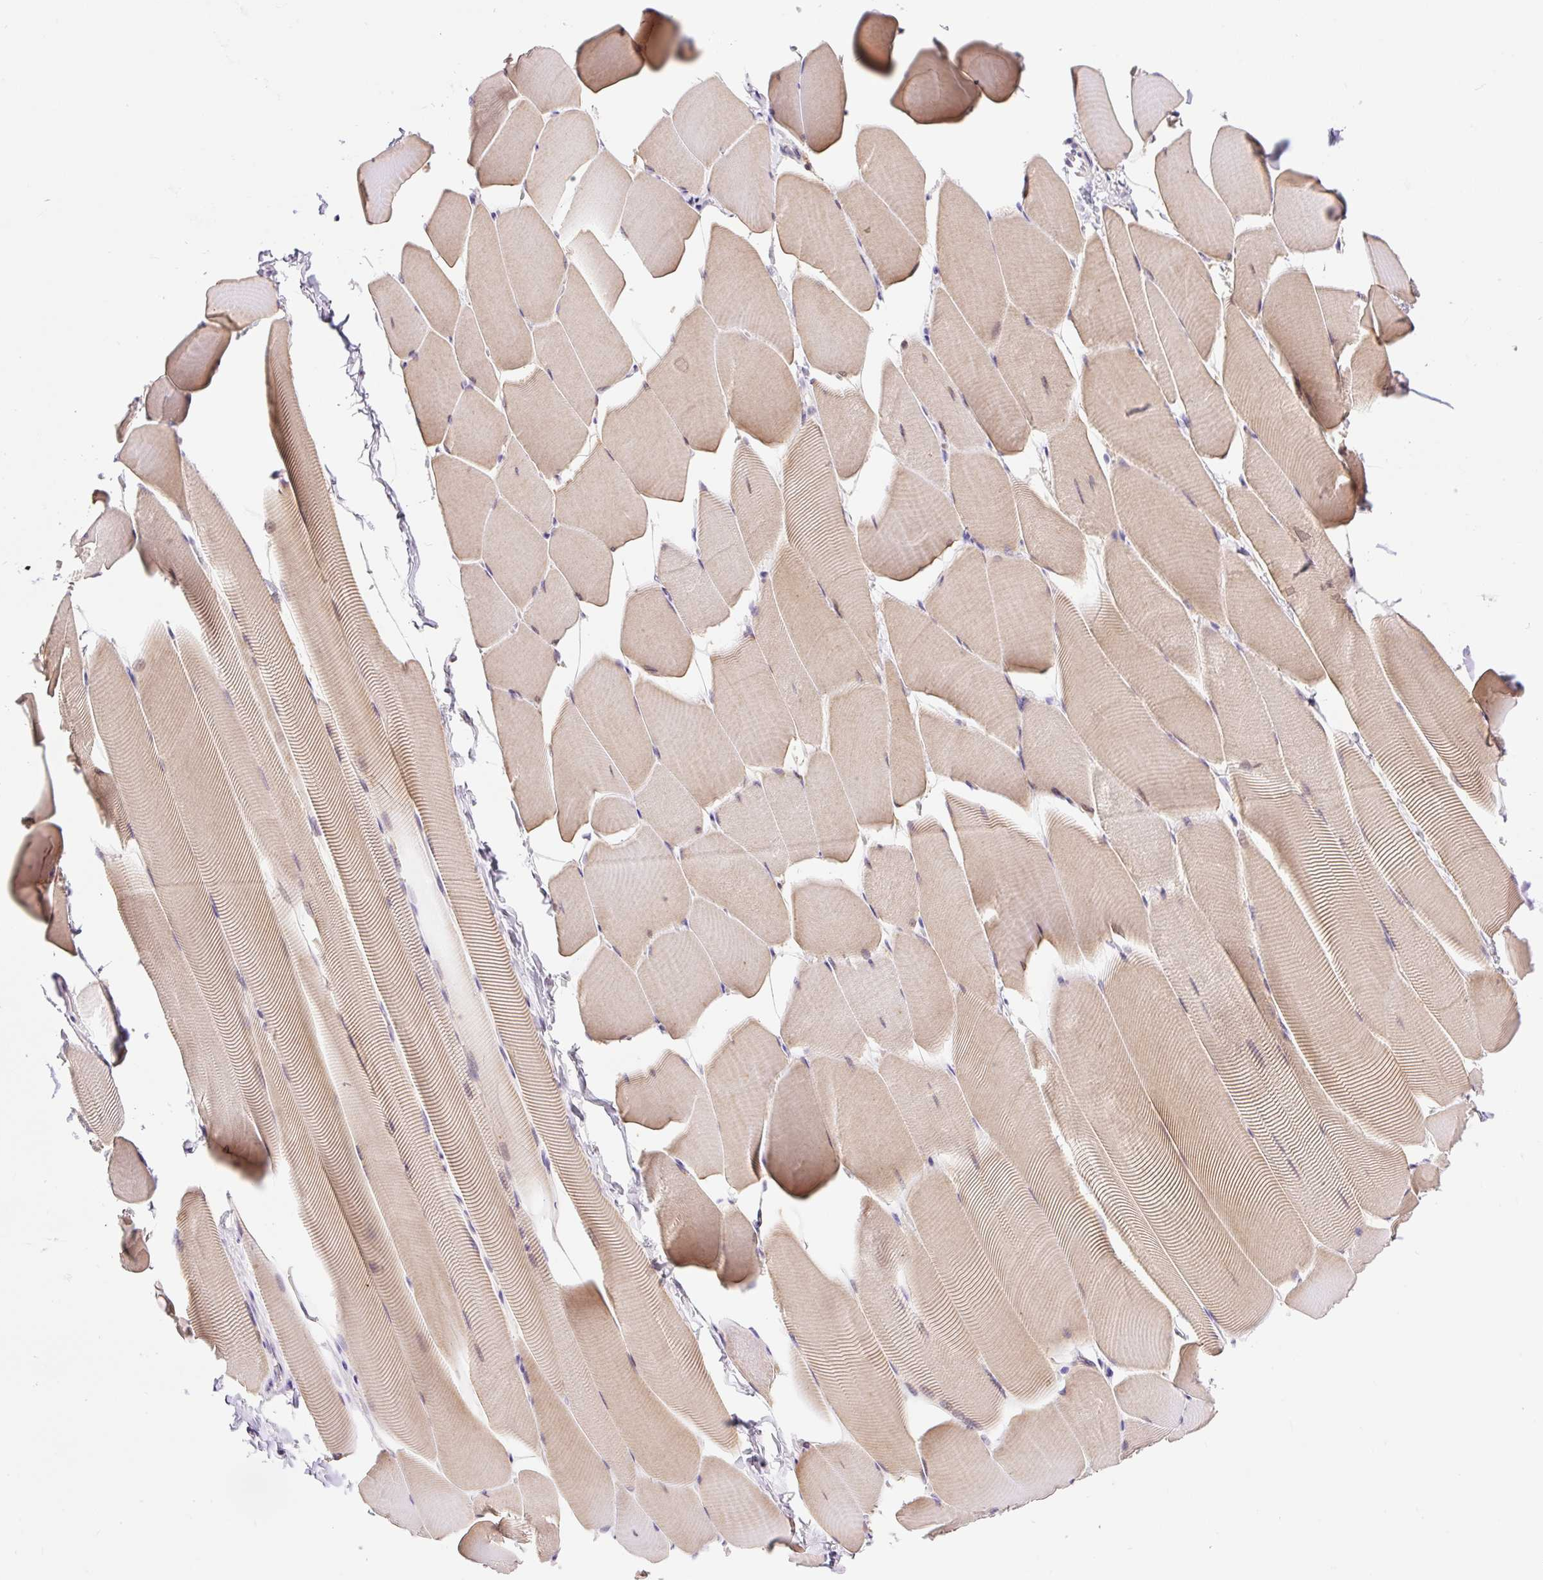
{"staining": {"intensity": "weak", "quantity": "25%-75%", "location": "cytoplasmic/membranous"}, "tissue": "skeletal muscle", "cell_type": "Myocytes", "image_type": "normal", "snomed": [{"axis": "morphology", "description": "Normal tissue, NOS"}, {"axis": "topography", "description": "Skeletal muscle"}], "caption": "A micrograph showing weak cytoplasmic/membranous positivity in about 25%-75% of myocytes in normal skeletal muscle, as visualized by brown immunohistochemical staining.", "gene": "CARD11", "patient": {"sex": "male", "age": 25}}